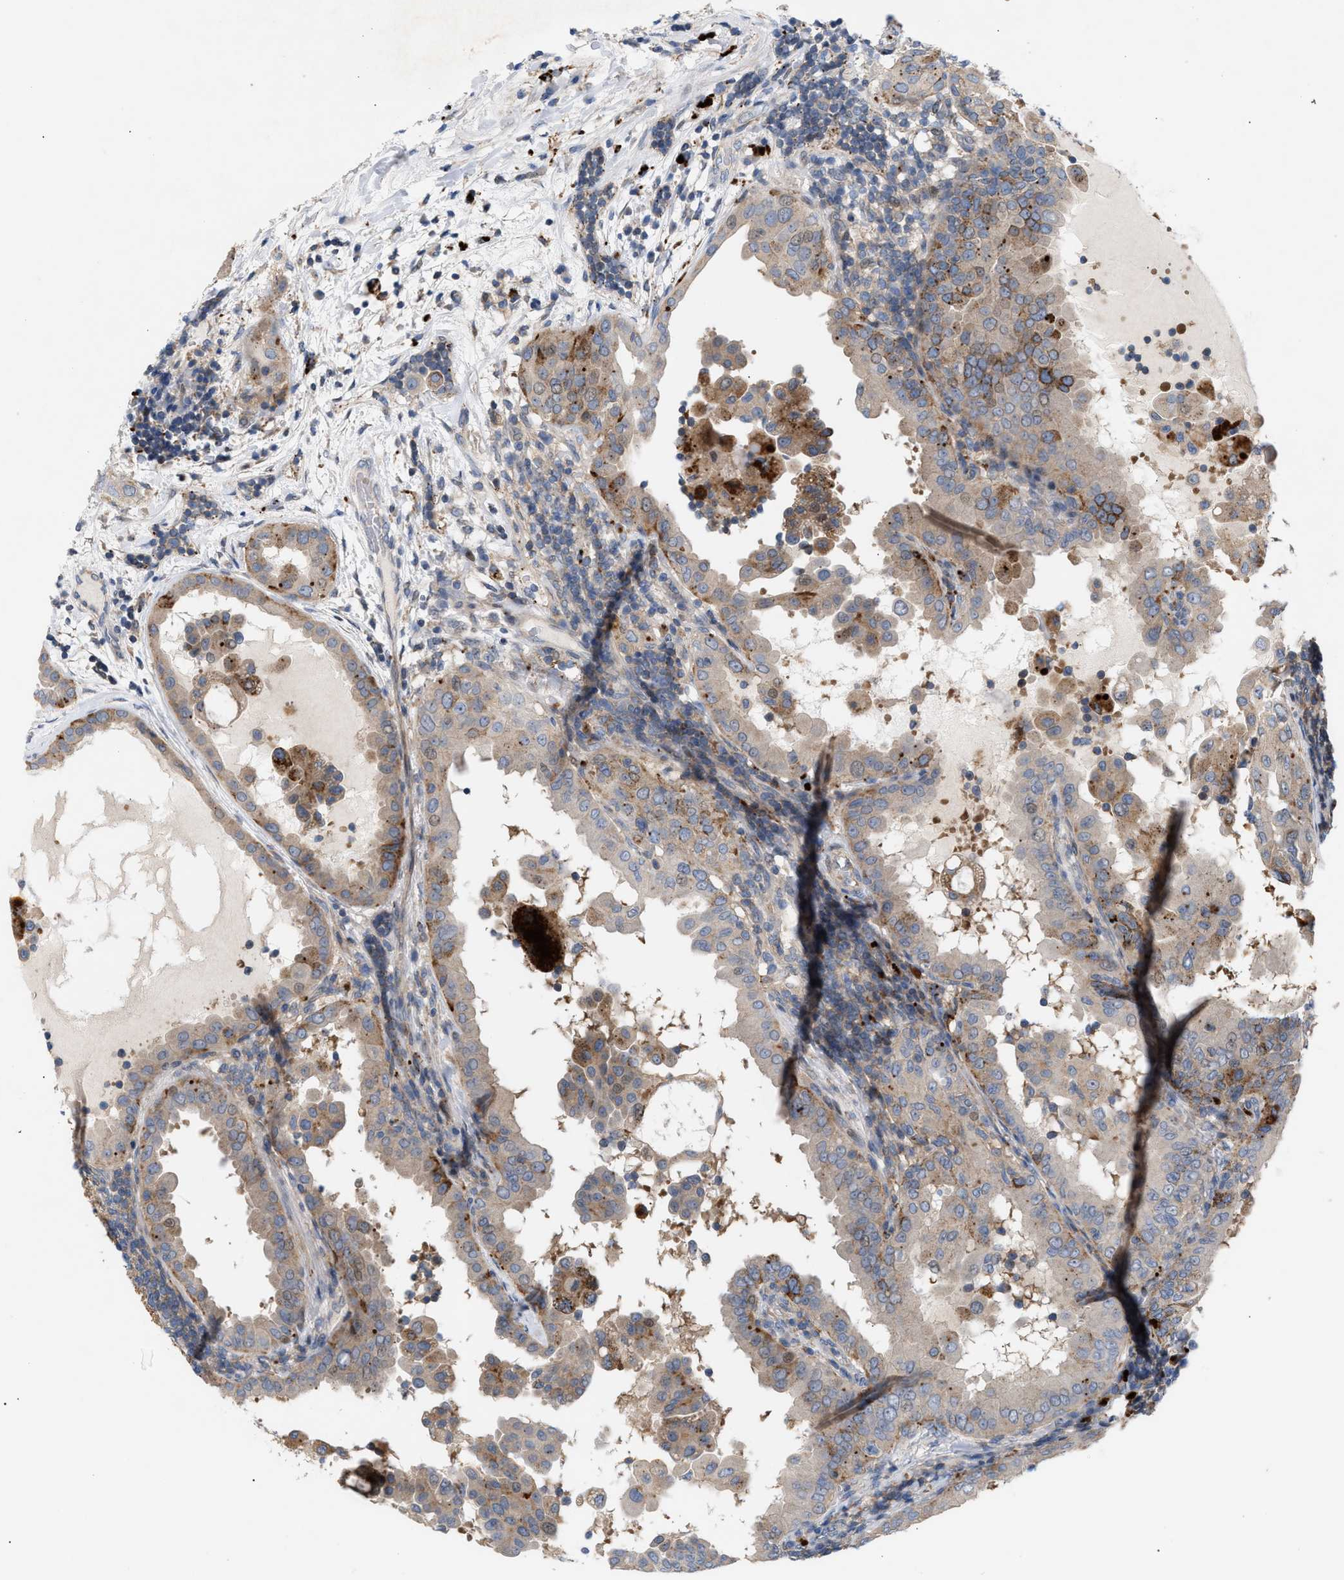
{"staining": {"intensity": "moderate", "quantity": "25%-75%", "location": "cytoplasmic/membranous"}, "tissue": "thyroid cancer", "cell_type": "Tumor cells", "image_type": "cancer", "snomed": [{"axis": "morphology", "description": "Papillary adenocarcinoma, NOS"}, {"axis": "topography", "description": "Thyroid gland"}], "caption": "Human thyroid cancer (papillary adenocarcinoma) stained for a protein (brown) demonstrates moderate cytoplasmic/membranous positive staining in approximately 25%-75% of tumor cells.", "gene": "MBTD1", "patient": {"sex": "male", "age": 33}}